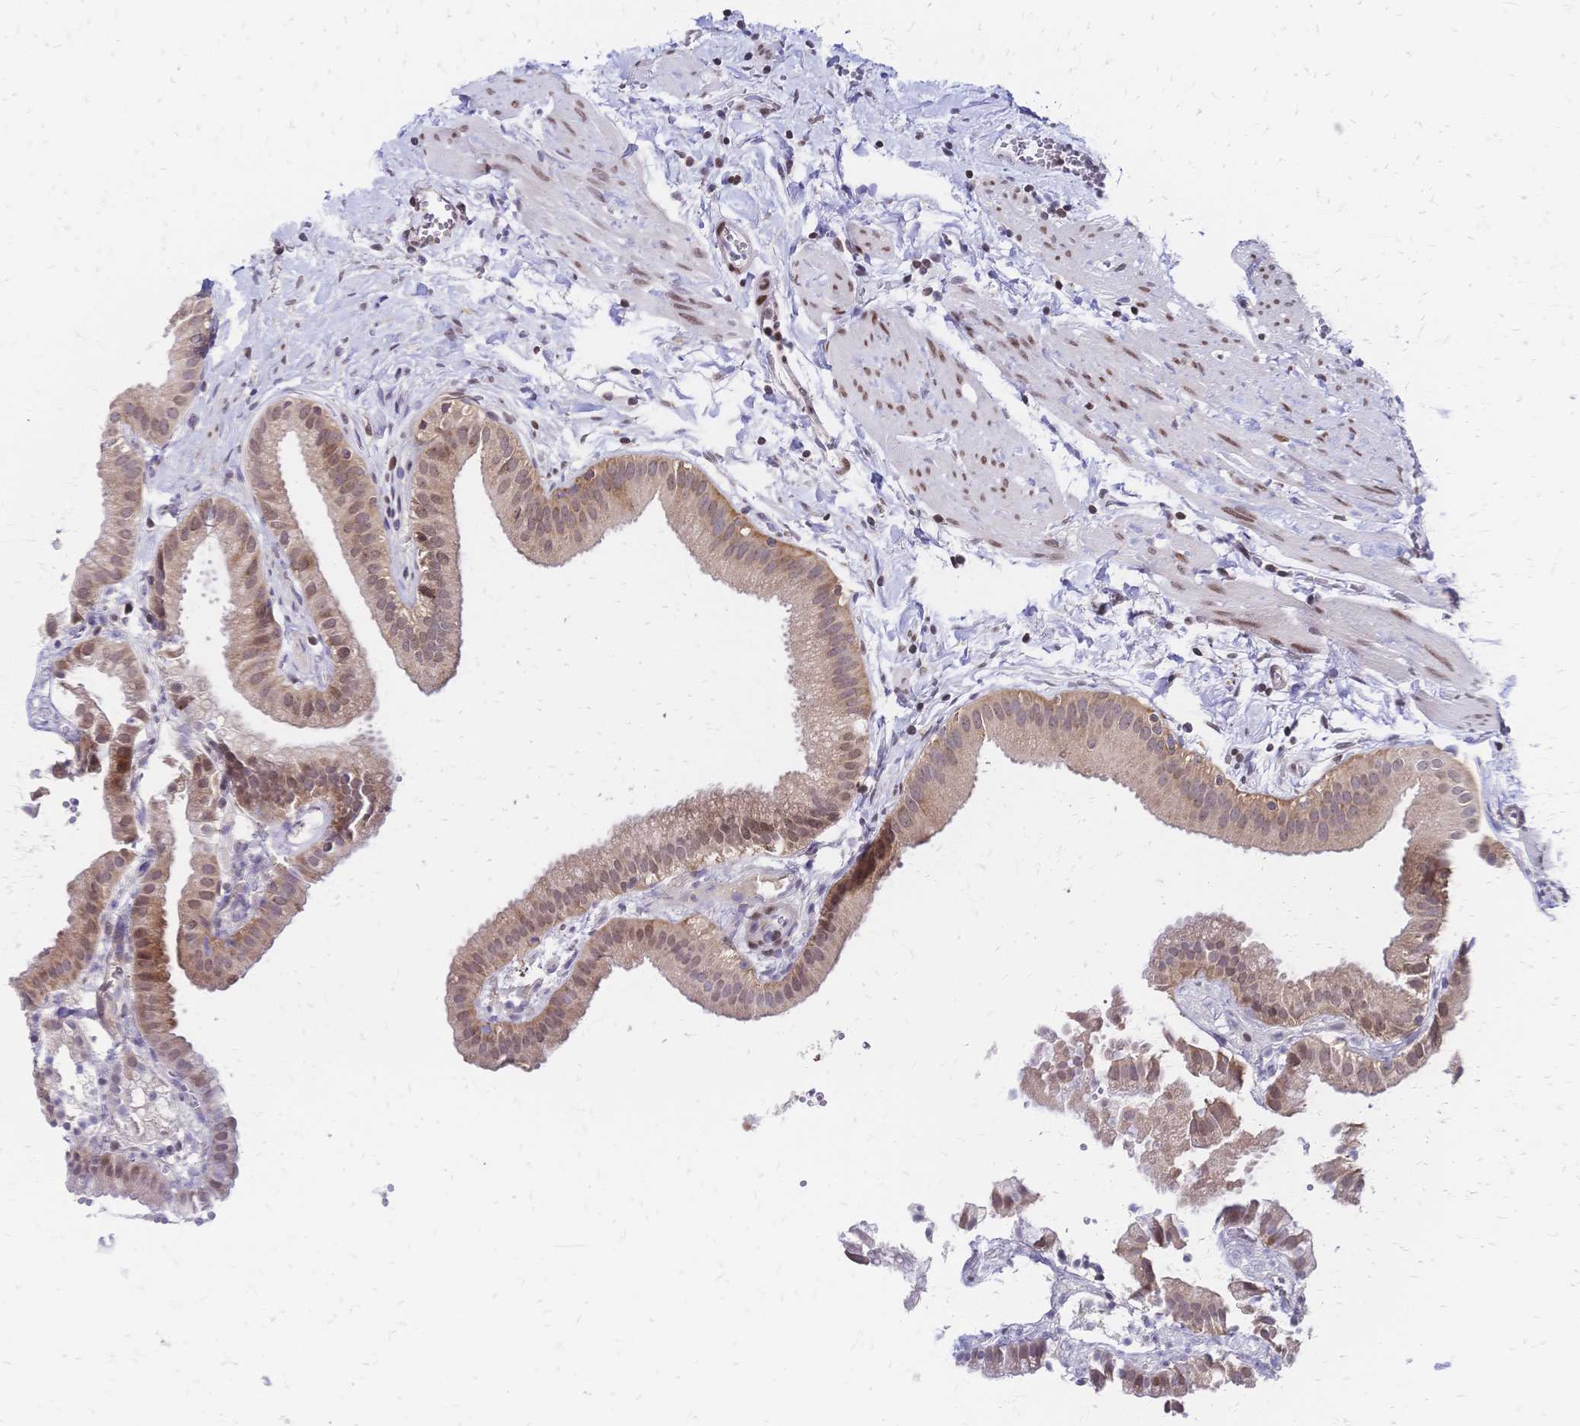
{"staining": {"intensity": "weak", "quantity": "25%-75%", "location": "cytoplasmic/membranous,nuclear"}, "tissue": "gallbladder", "cell_type": "Glandular cells", "image_type": "normal", "snomed": [{"axis": "morphology", "description": "Normal tissue, NOS"}, {"axis": "topography", "description": "Gallbladder"}], "caption": "Brown immunohistochemical staining in benign human gallbladder reveals weak cytoplasmic/membranous,nuclear staining in approximately 25%-75% of glandular cells.", "gene": "CBX7", "patient": {"sex": "female", "age": 63}}